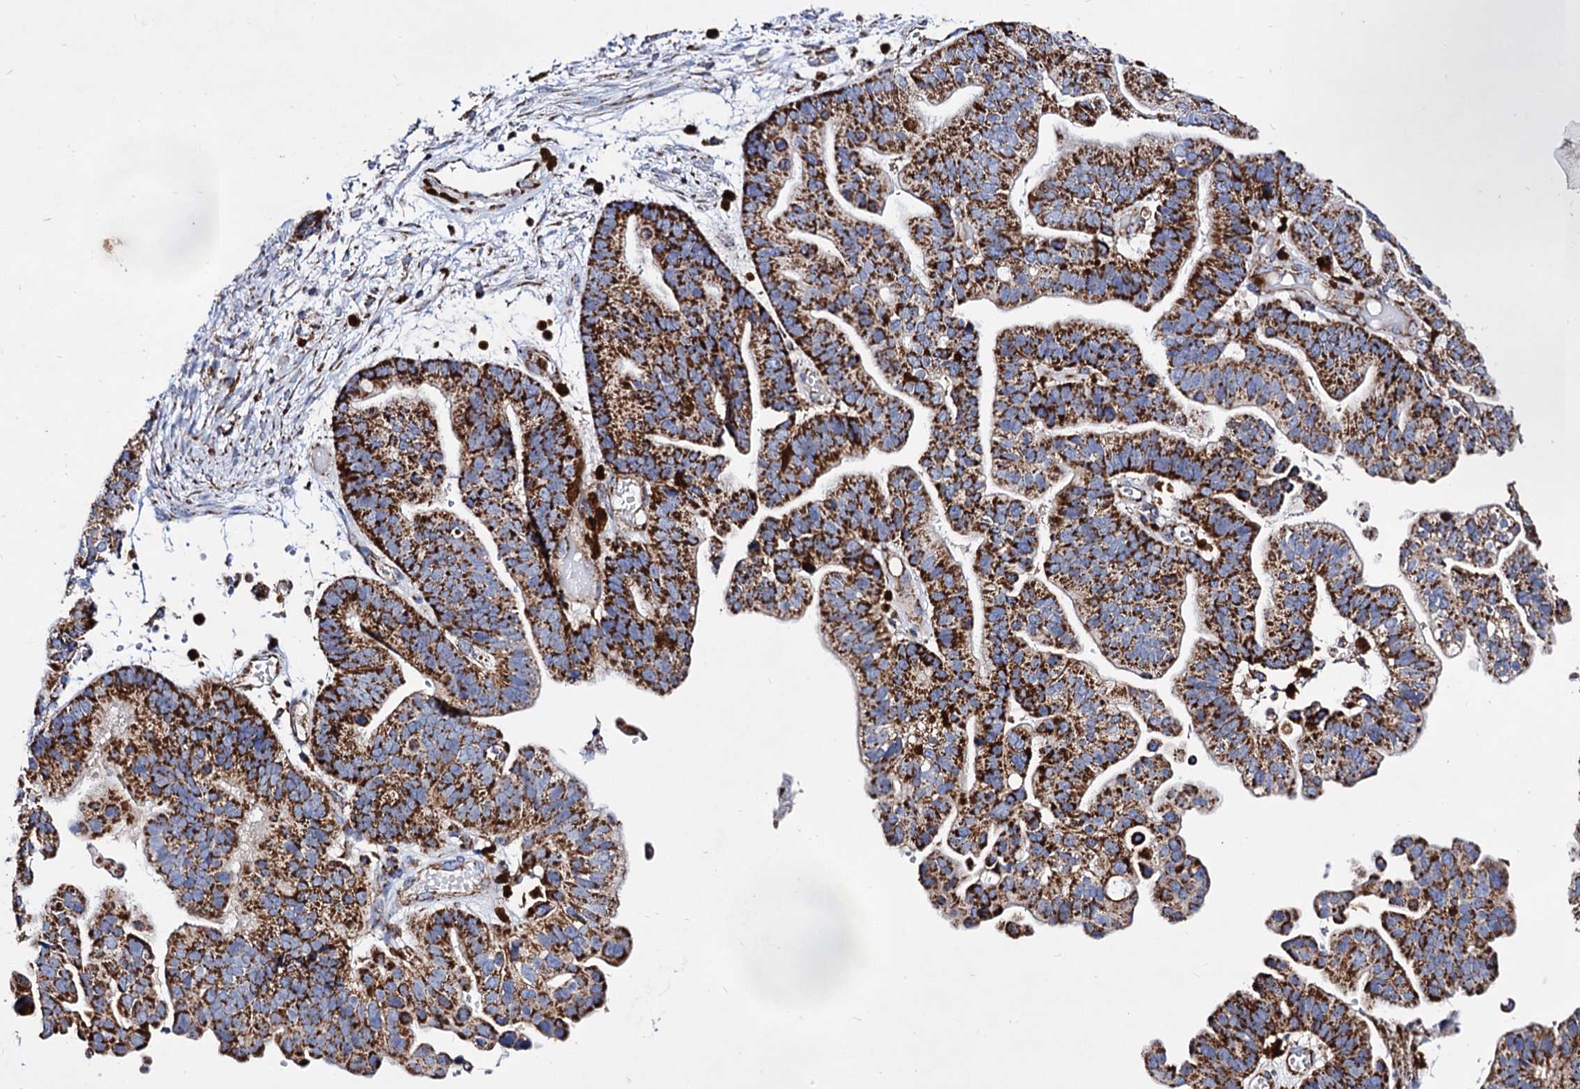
{"staining": {"intensity": "strong", "quantity": ">75%", "location": "cytoplasmic/membranous"}, "tissue": "ovarian cancer", "cell_type": "Tumor cells", "image_type": "cancer", "snomed": [{"axis": "morphology", "description": "Cystadenocarcinoma, serous, NOS"}, {"axis": "topography", "description": "Ovary"}], "caption": "Ovarian cancer tissue exhibits strong cytoplasmic/membranous positivity in approximately >75% of tumor cells, visualized by immunohistochemistry.", "gene": "ACAD9", "patient": {"sex": "female", "age": 56}}